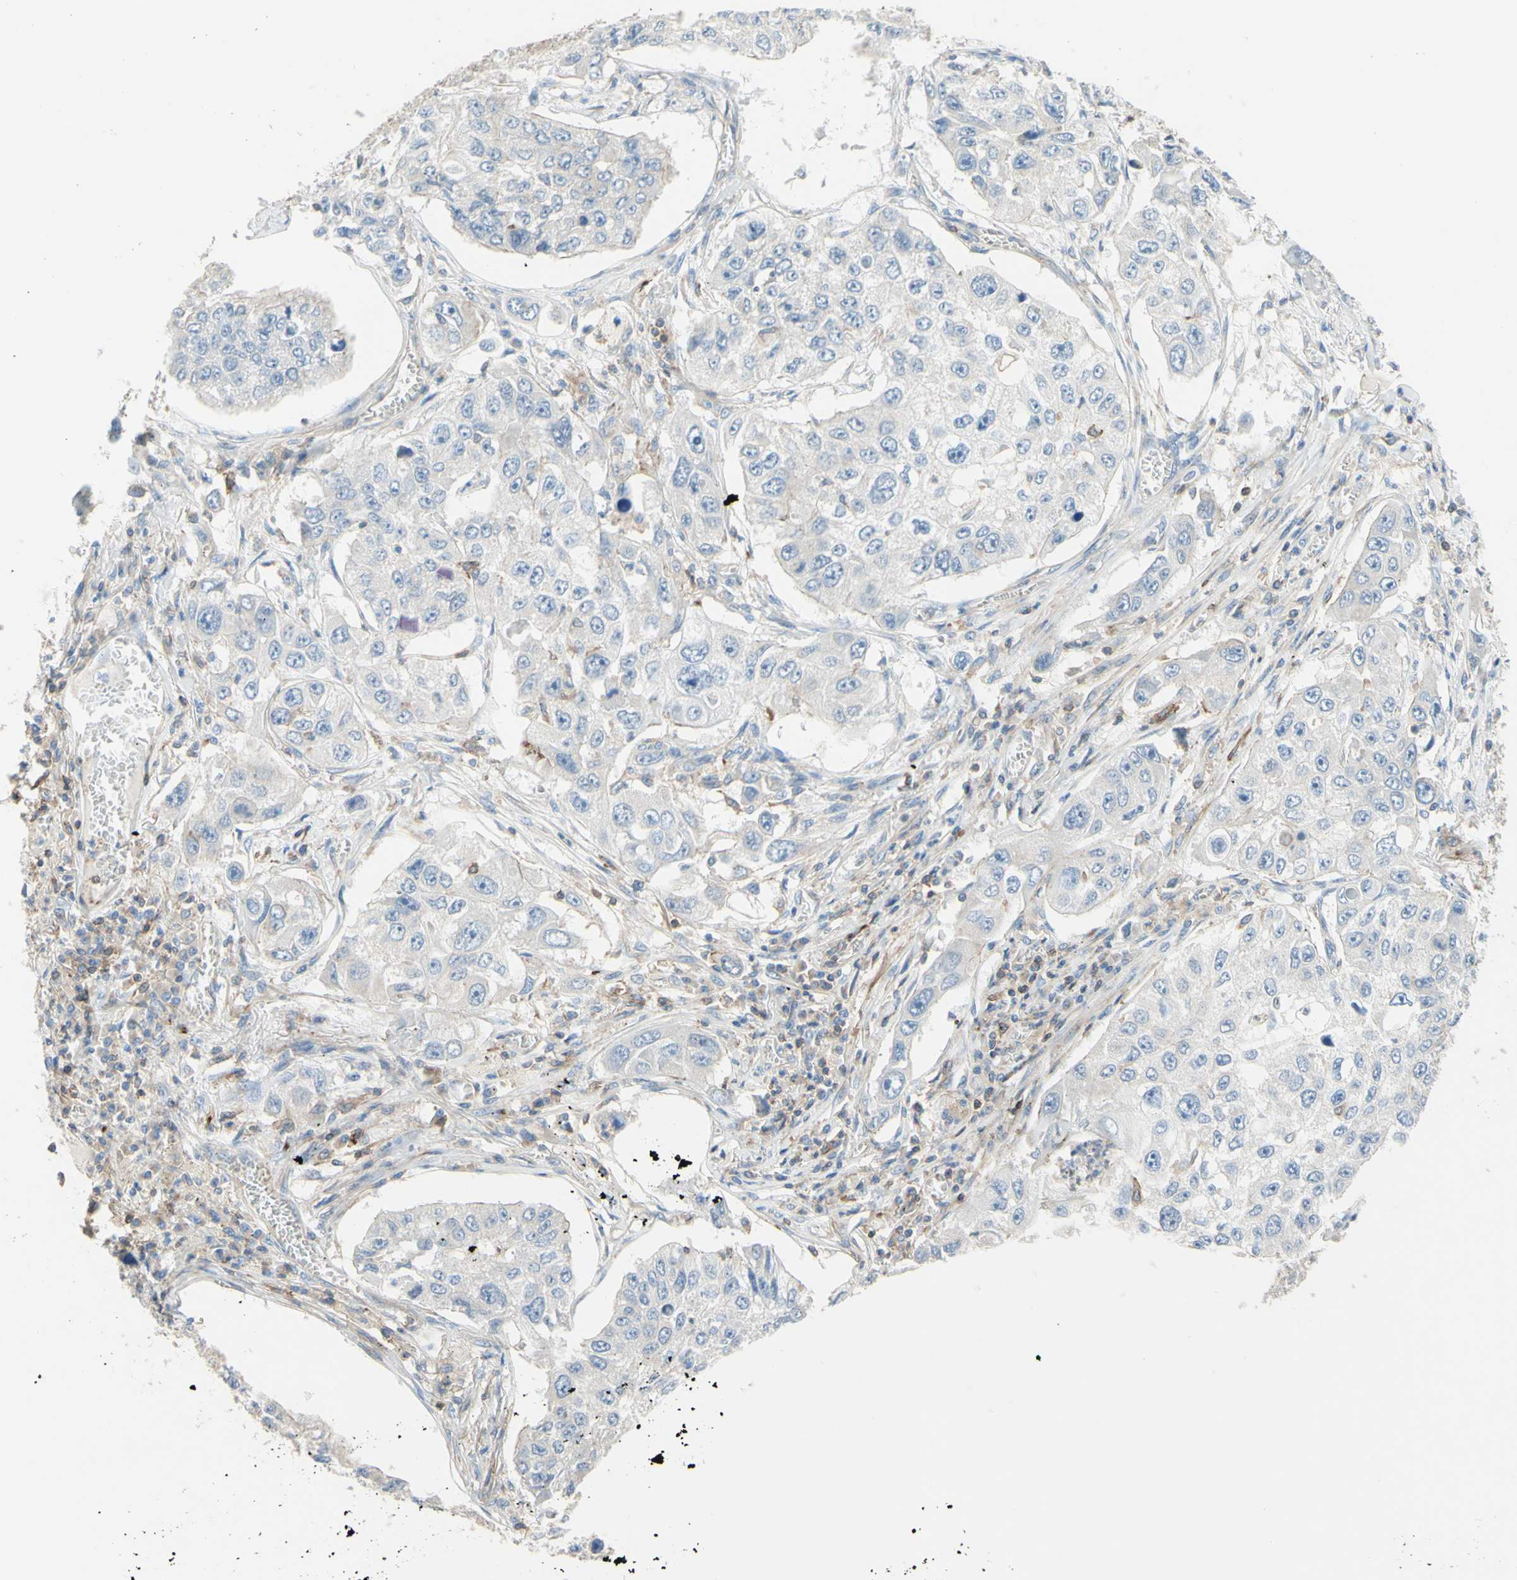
{"staining": {"intensity": "negative", "quantity": "none", "location": "none"}, "tissue": "lung cancer", "cell_type": "Tumor cells", "image_type": "cancer", "snomed": [{"axis": "morphology", "description": "Squamous cell carcinoma, NOS"}, {"axis": "topography", "description": "Lung"}], "caption": "A histopathology image of human lung cancer (squamous cell carcinoma) is negative for staining in tumor cells.", "gene": "SEMA4C", "patient": {"sex": "male", "age": 71}}